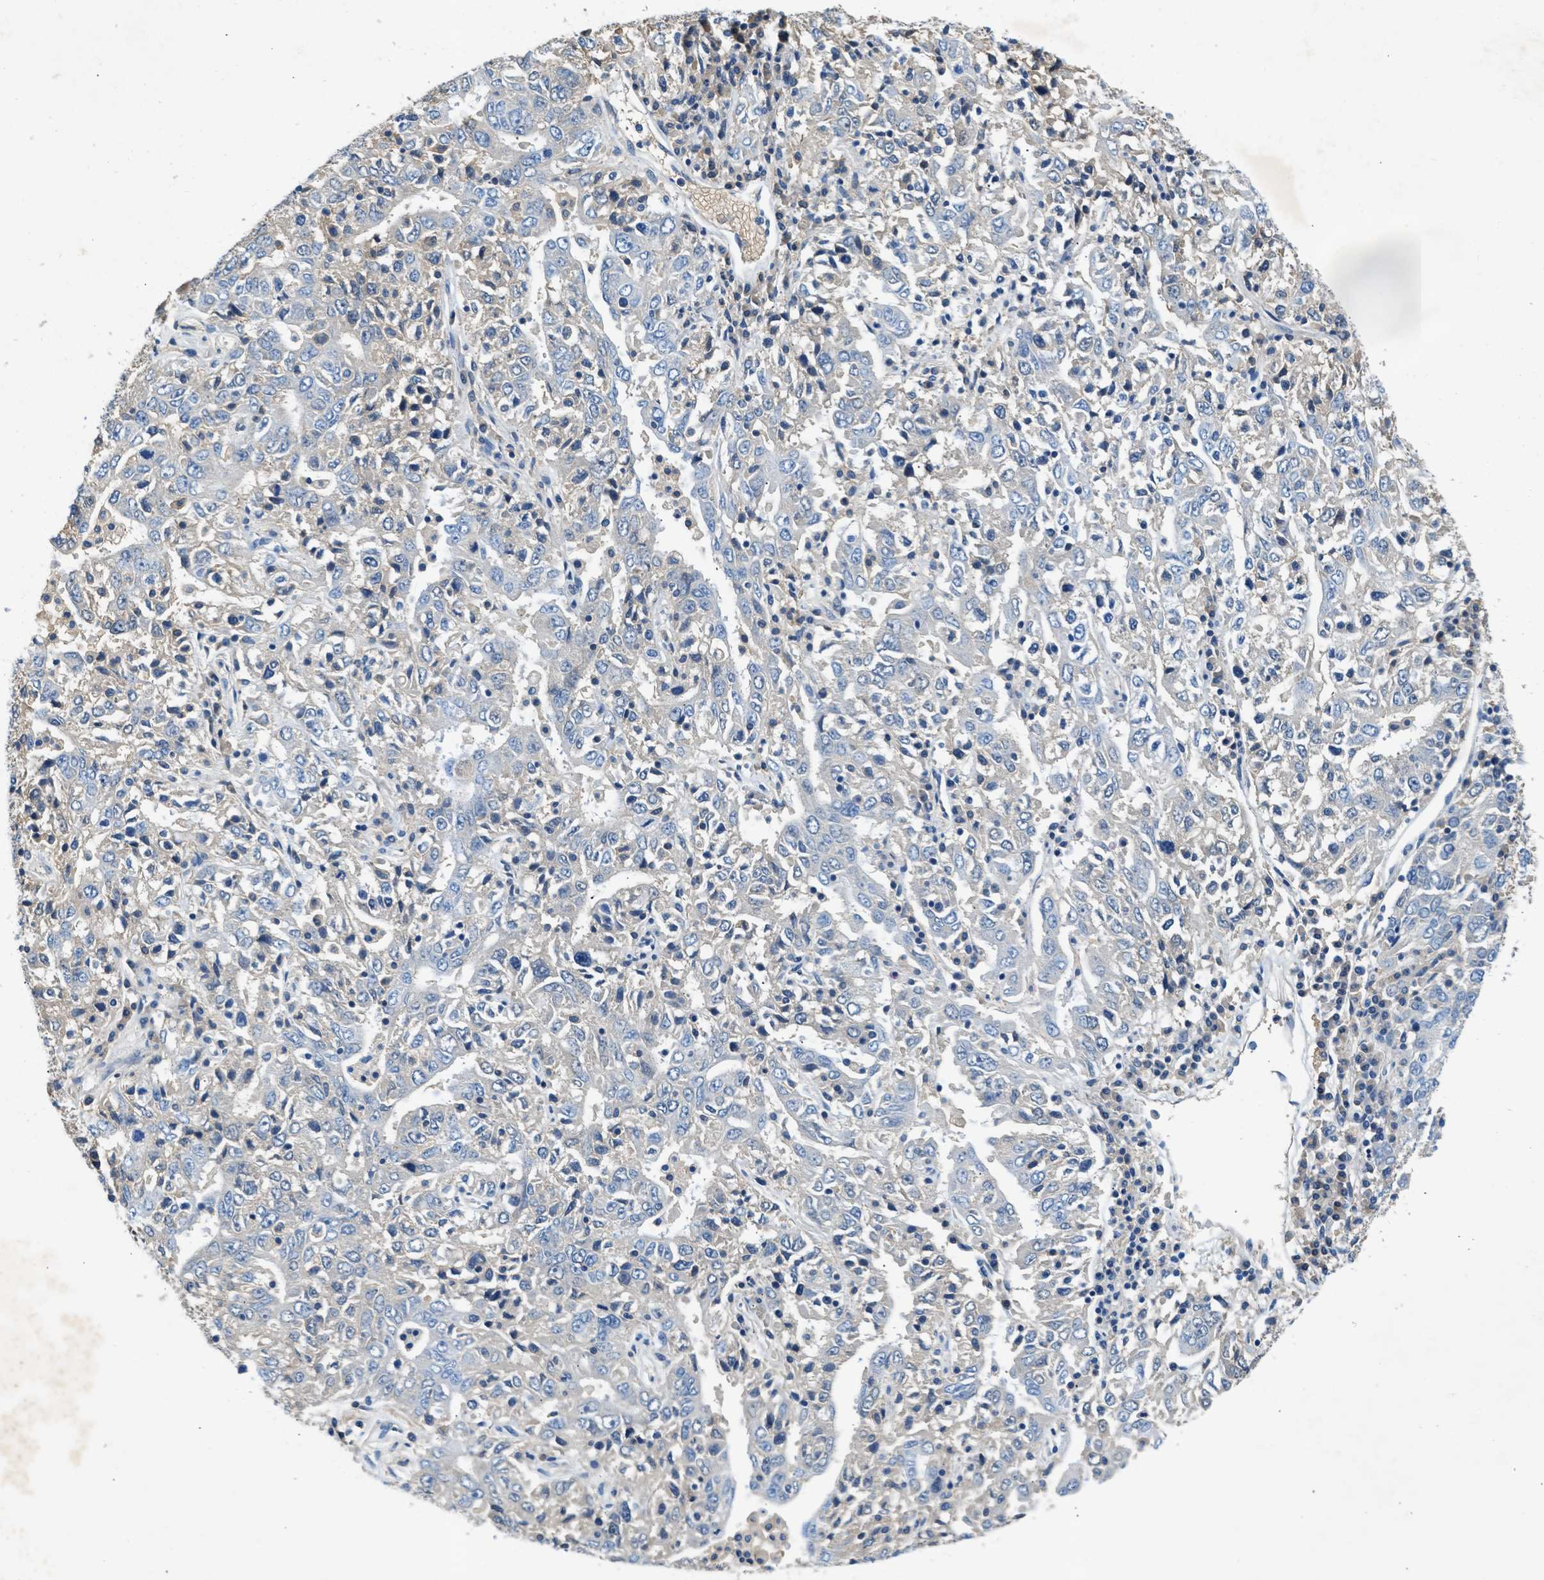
{"staining": {"intensity": "negative", "quantity": "none", "location": "none"}, "tissue": "ovarian cancer", "cell_type": "Tumor cells", "image_type": "cancer", "snomed": [{"axis": "morphology", "description": "Carcinoma, endometroid"}, {"axis": "topography", "description": "Ovary"}], "caption": "There is no significant positivity in tumor cells of endometroid carcinoma (ovarian). (DAB immunohistochemistry, high magnification).", "gene": "RWDD2B", "patient": {"sex": "female", "age": 62}}